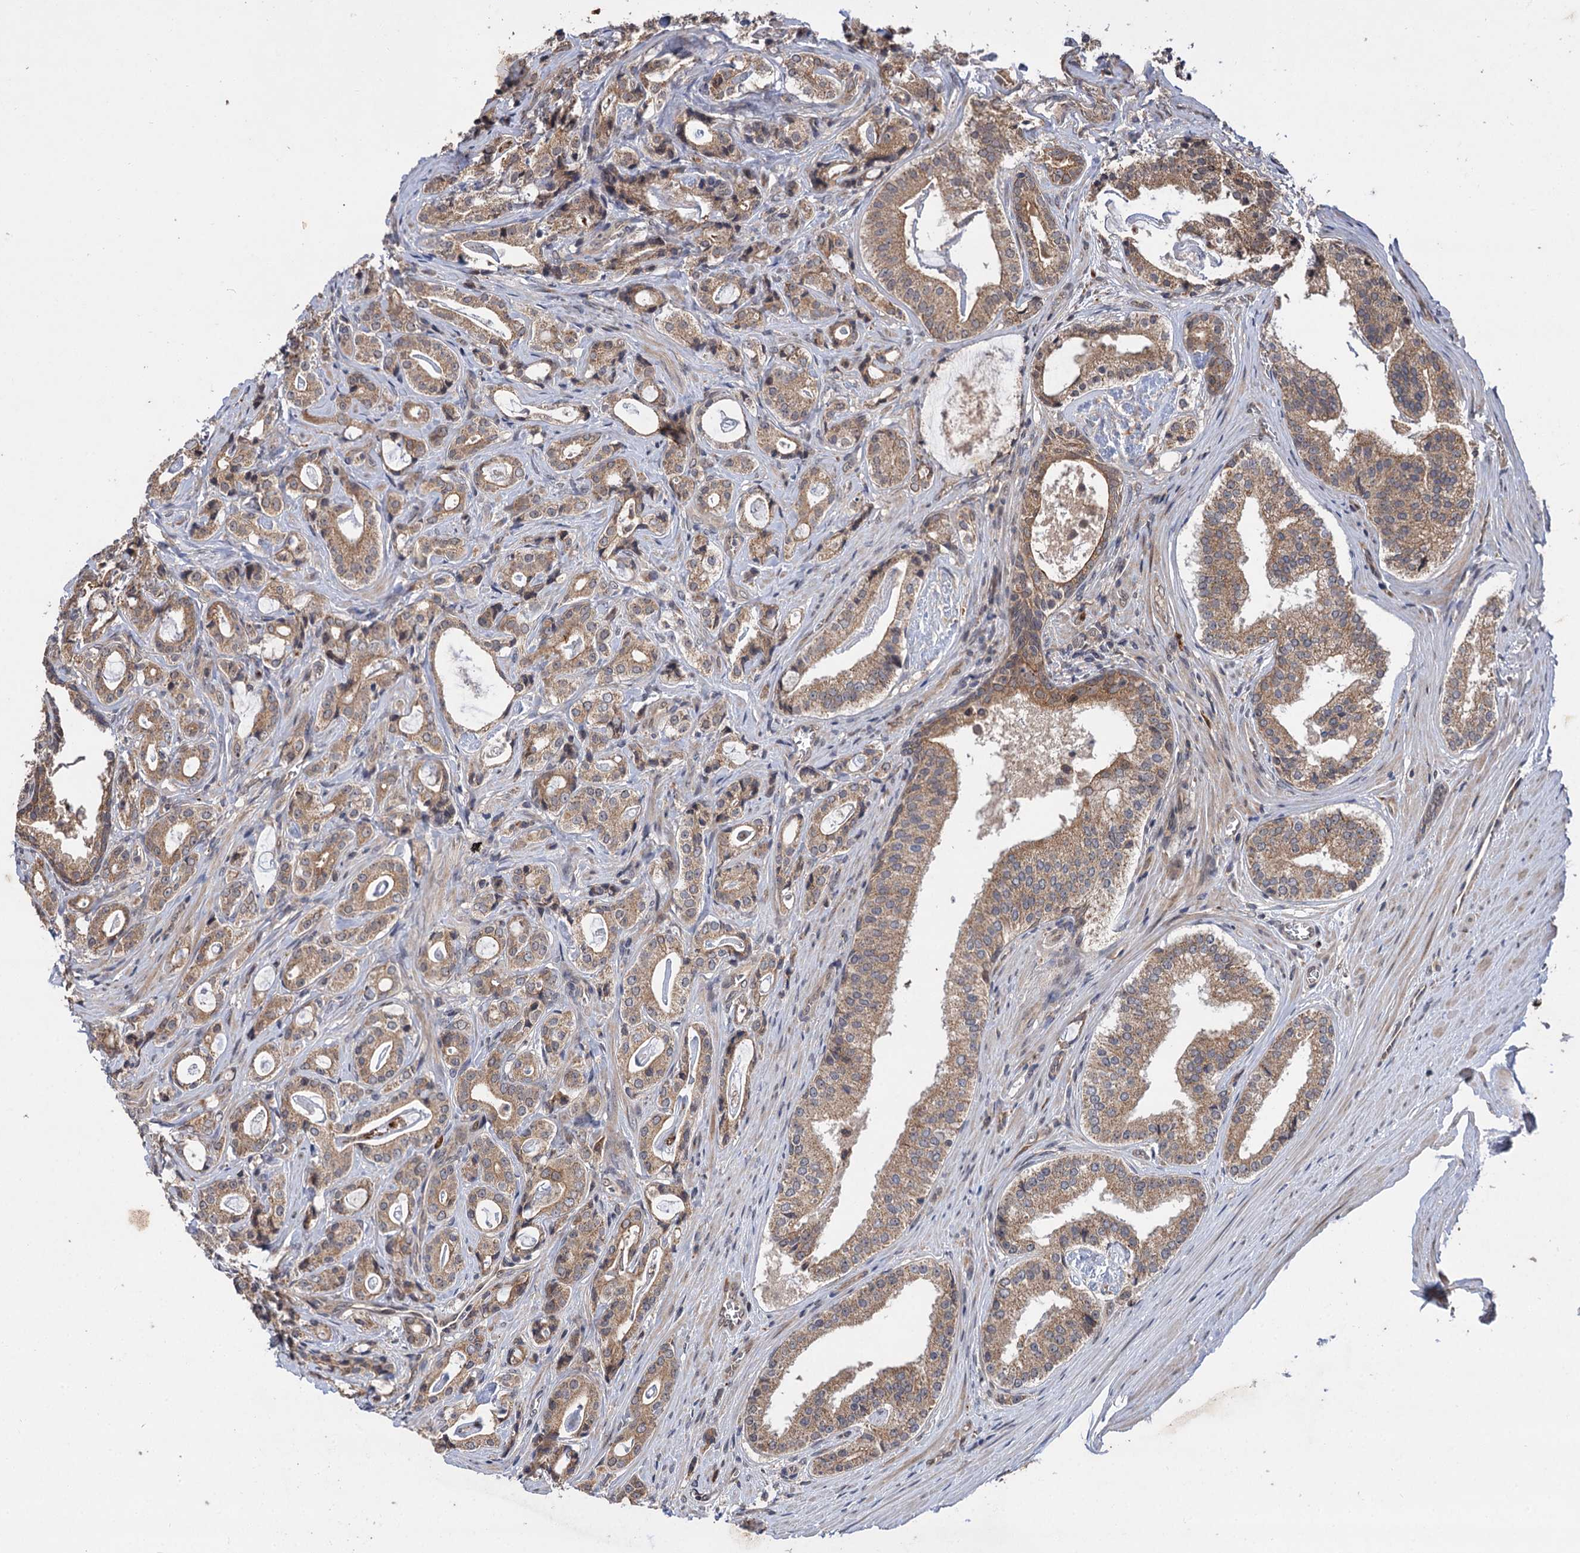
{"staining": {"intensity": "moderate", "quantity": ">75%", "location": "cytoplasmic/membranous"}, "tissue": "prostate cancer", "cell_type": "Tumor cells", "image_type": "cancer", "snomed": [{"axis": "morphology", "description": "Adenocarcinoma, High grade"}, {"axis": "topography", "description": "Prostate"}], "caption": "Immunohistochemical staining of prostate cancer (adenocarcinoma (high-grade)) demonstrates medium levels of moderate cytoplasmic/membranous positivity in approximately >75% of tumor cells.", "gene": "FBXW8", "patient": {"sex": "male", "age": 63}}